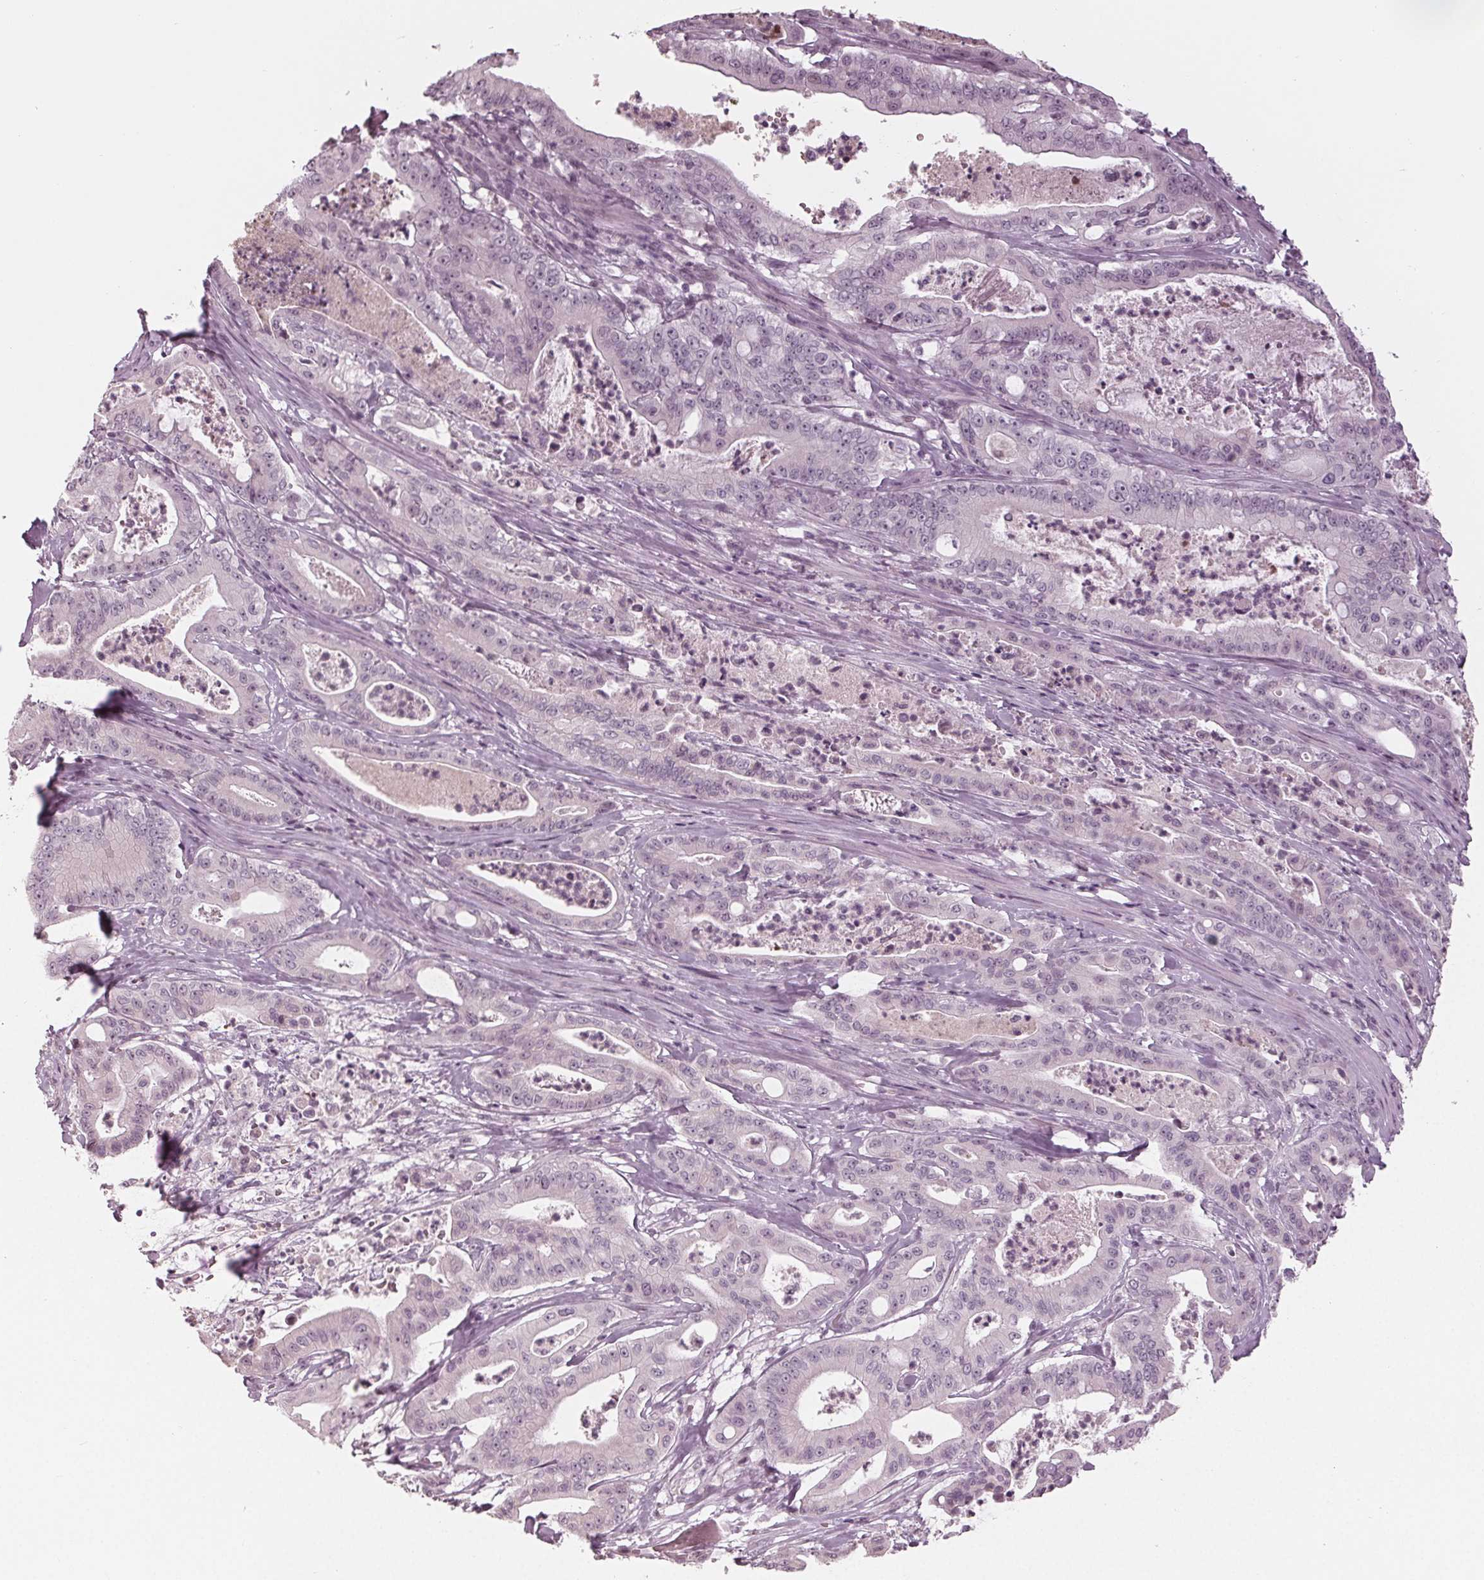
{"staining": {"intensity": "negative", "quantity": "none", "location": "none"}, "tissue": "pancreatic cancer", "cell_type": "Tumor cells", "image_type": "cancer", "snomed": [{"axis": "morphology", "description": "Adenocarcinoma, NOS"}, {"axis": "topography", "description": "Pancreas"}], "caption": "IHC of human pancreatic cancer reveals no staining in tumor cells.", "gene": "ADPRHL1", "patient": {"sex": "male", "age": 71}}